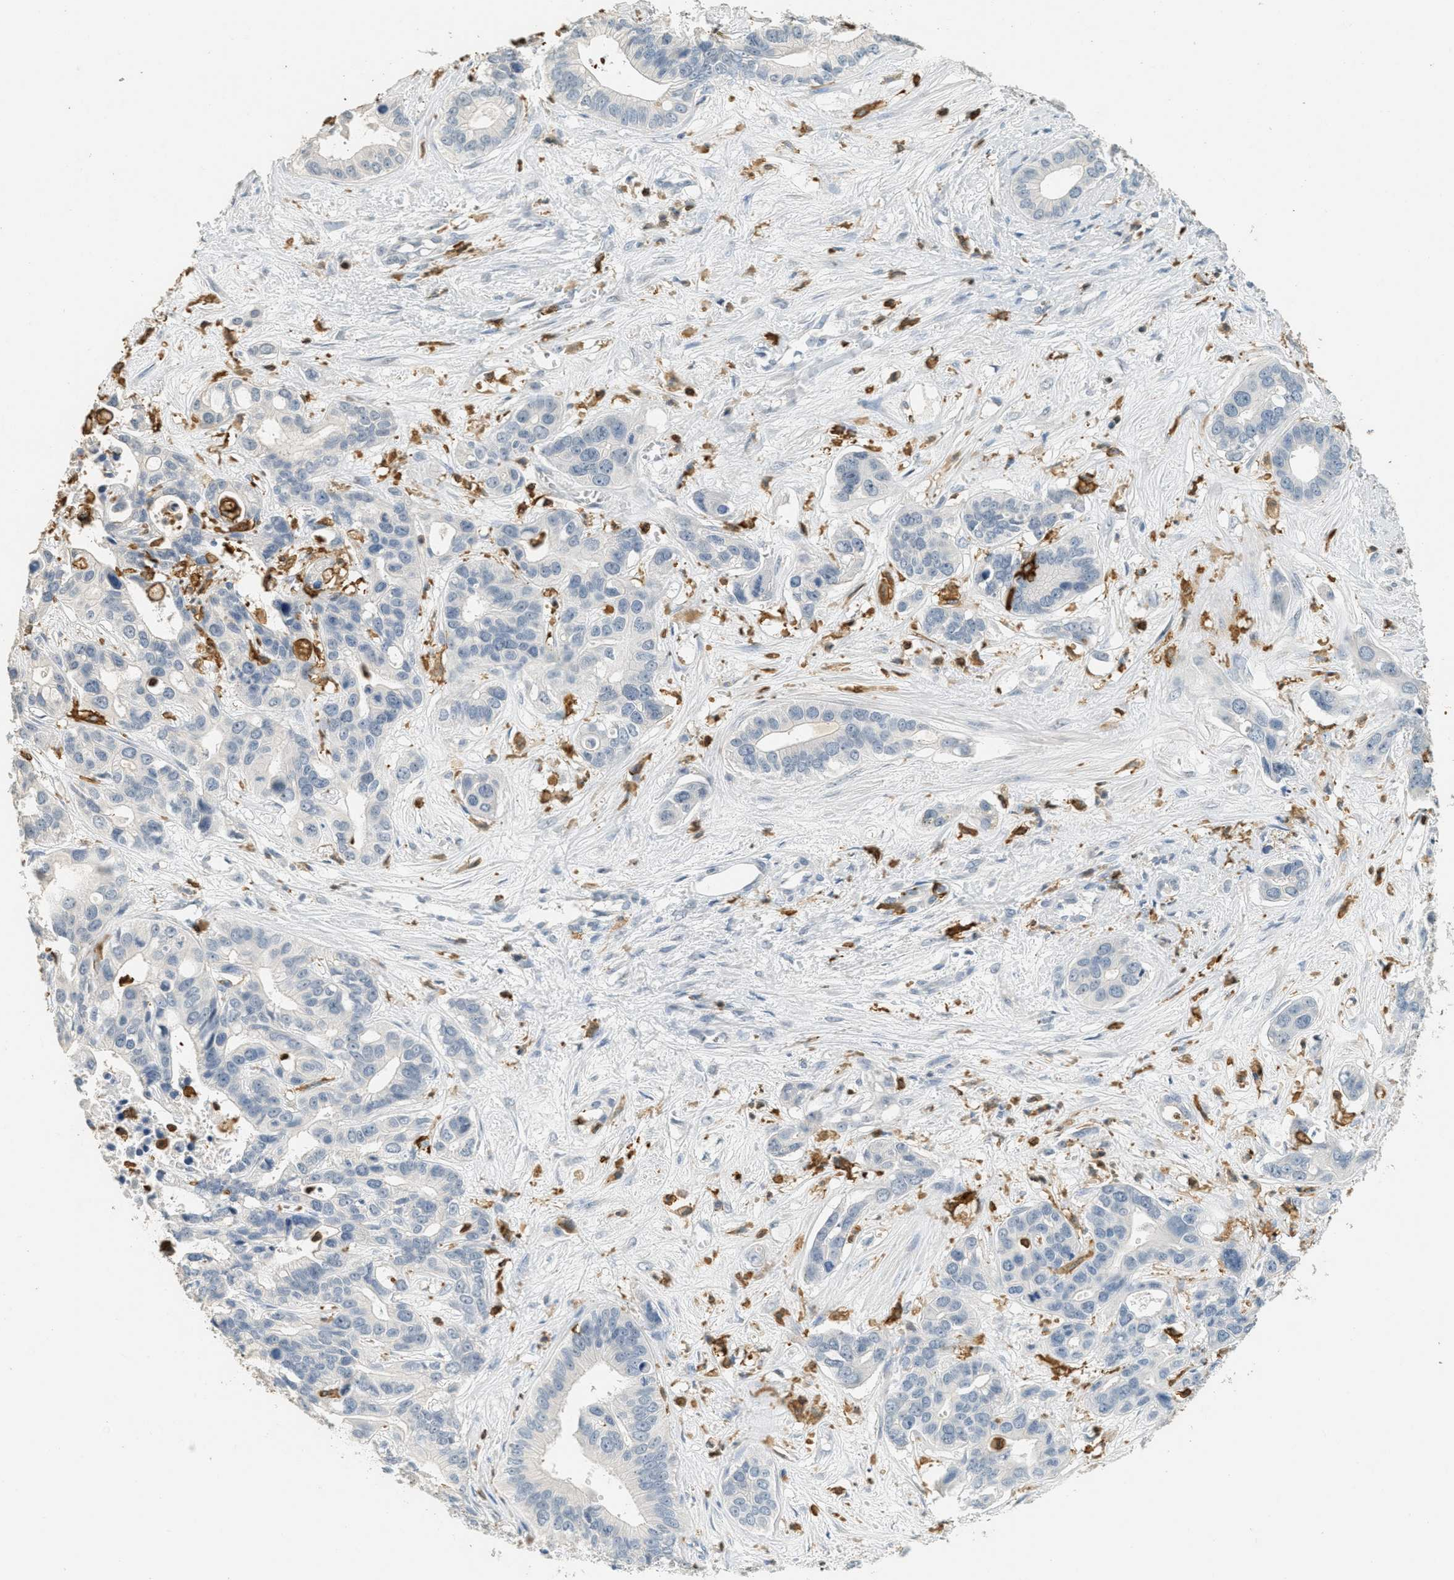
{"staining": {"intensity": "negative", "quantity": "none", "location": "none"}, "tissue": "liver cancer", "cell_type": "Tumor cells", "image_type": "cancer", "snomed": [{"axis": "morphology", "description": "Cholangiocarcinoma"}, {"axis": "topography", "description": "Liver"}], "caption": "The micrograph demonstrates no significant staining in tumor cells of liver cancer.", "gene": "LSP1", "patient": {"sex": "female", "age": 65}}